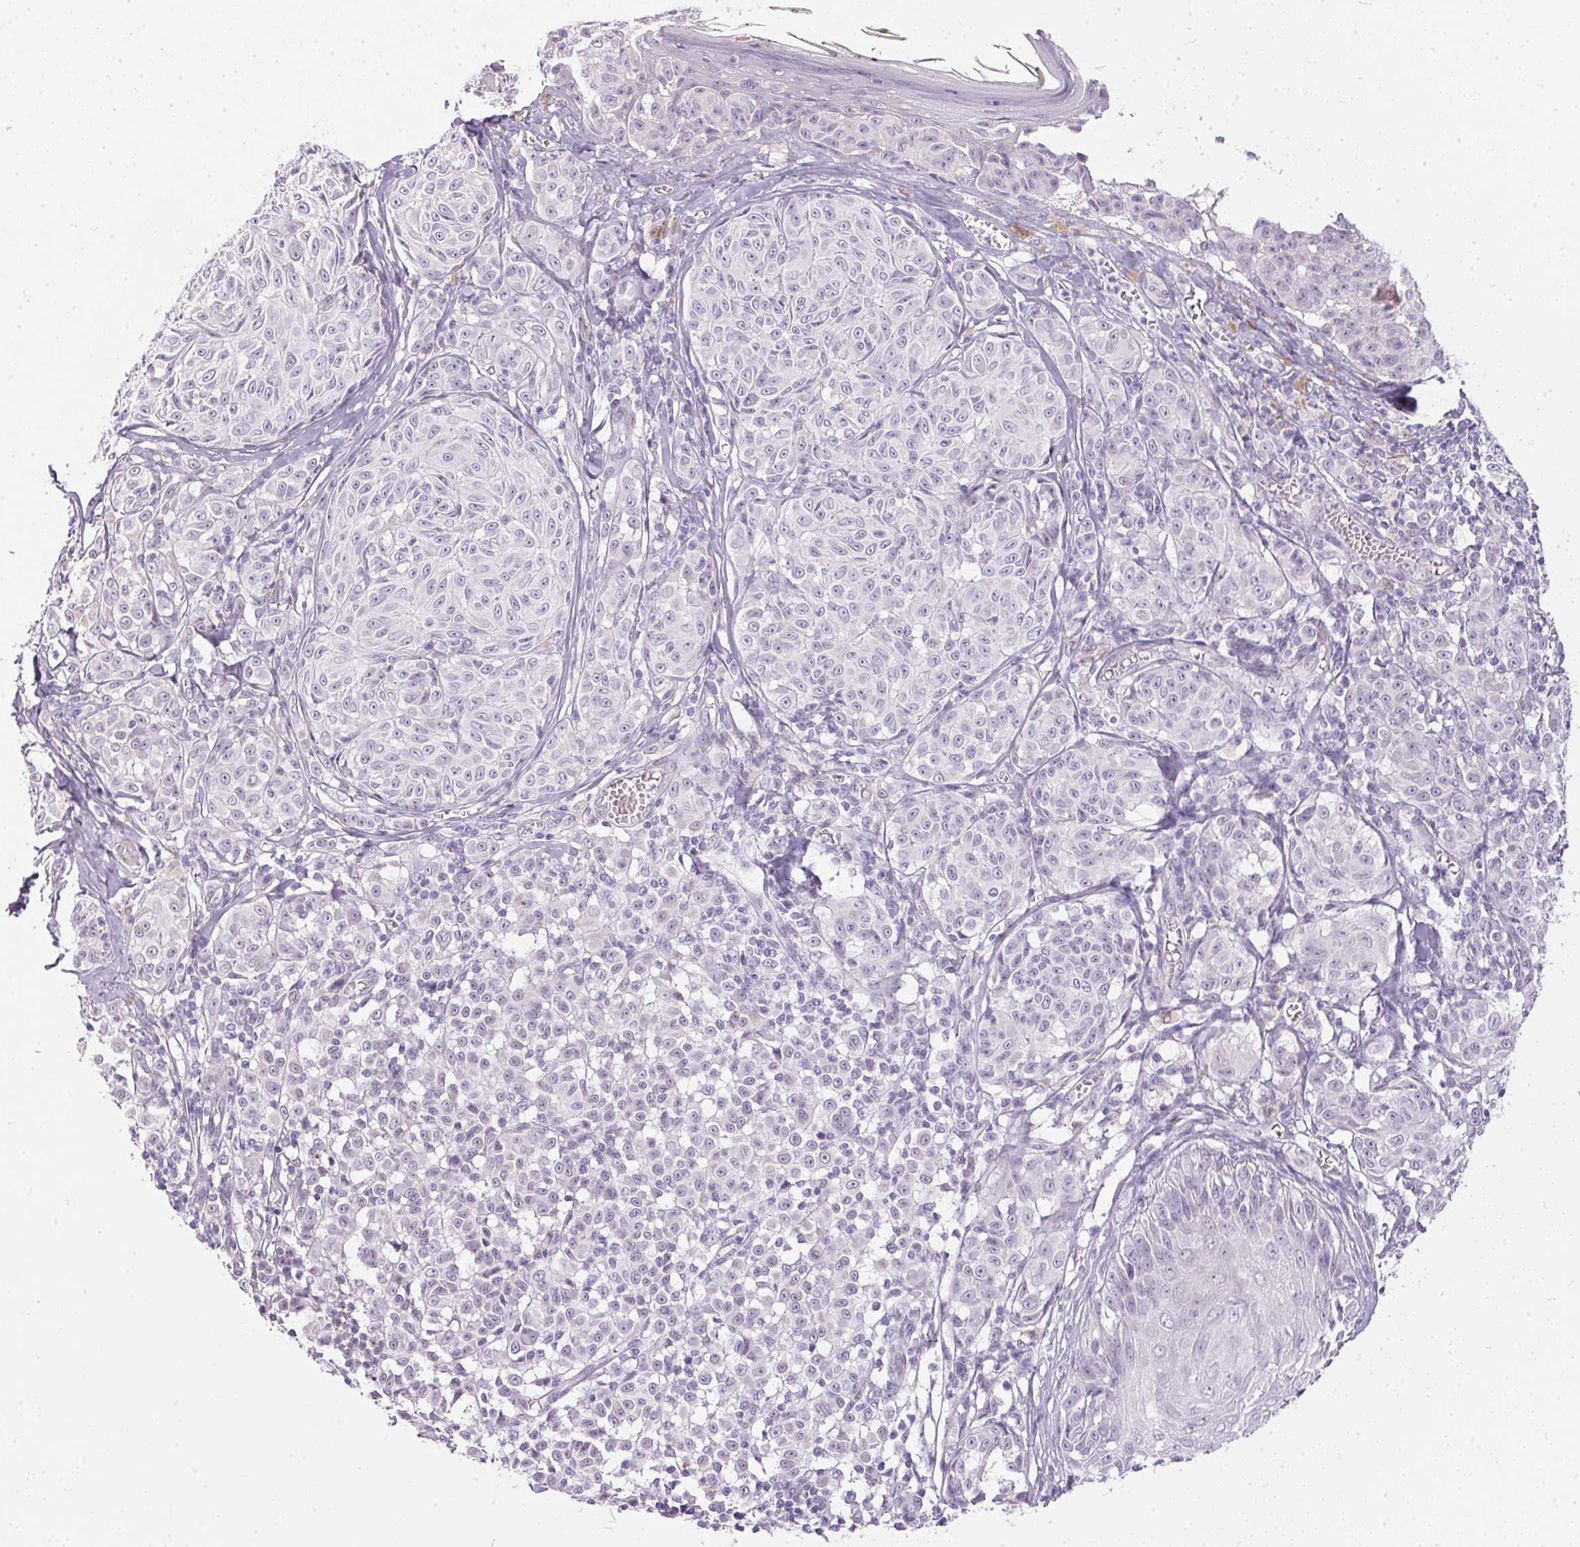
{"staining": {"intensity": "negative", "quantity": "none", "location": "none"}, "tissue": "melanoma", "cell_type": "Tumor cells", "image_type": "cancer", "snomed": [{"axis": "morphology", "description": "Malignant melanoma, NOS"}, {"axis": "topography", "description": "Skin"}], "caption": "DAB (3,3'-diaminobenzidine) immunohistochemical staining of human malignant melanoma demonstrates no significant expression in tumor cells. (Stains: DAB IHC with hematoxylin counter stain, Microscopy: brightfield microscopy at high magnification).", "gene": "GBP6", "patient": {"sex": "female", "age": 43}}